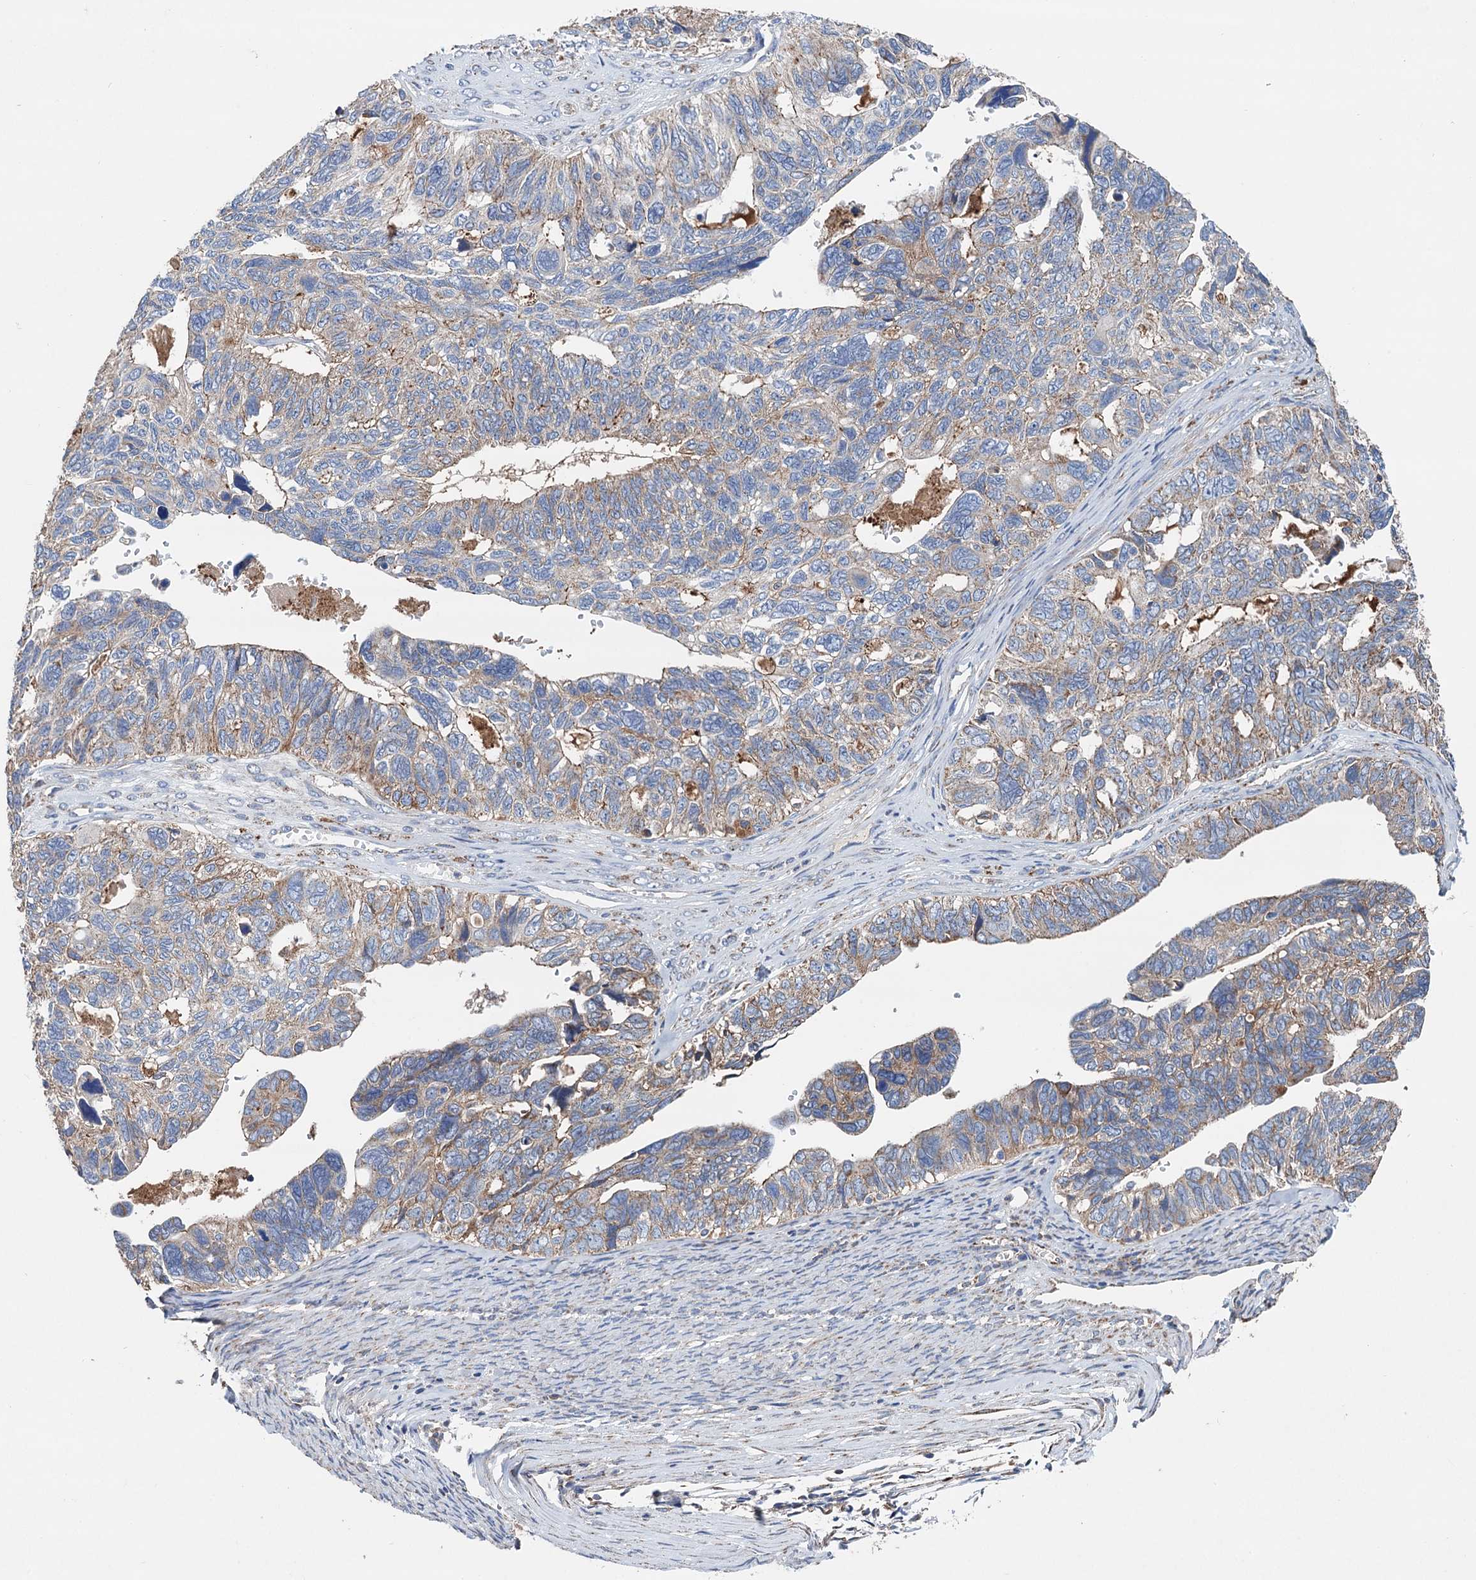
{"staining": {"intensity": "weak", "quantity": "25%-75%", "location": "cytoplasmic/membranous"}, "tissue": "ovarian cancer", "cell_type": "Tumor cells", "image_type": "cancer", "snomed": [{"axis": "morphology", "description": "Cystadenocarcinoma, serous, NOS"}, {"axis": "topography", "description": "Ovary"}], "caption": "There is low levels of weak cytoplasmic/membranous staining in tumor cells of ovarian cancer, as demonstrated by immunohistochemical staining (brown color).", "gene": "DGLUCY", "patient": {"sex": "female", "age": 79}}